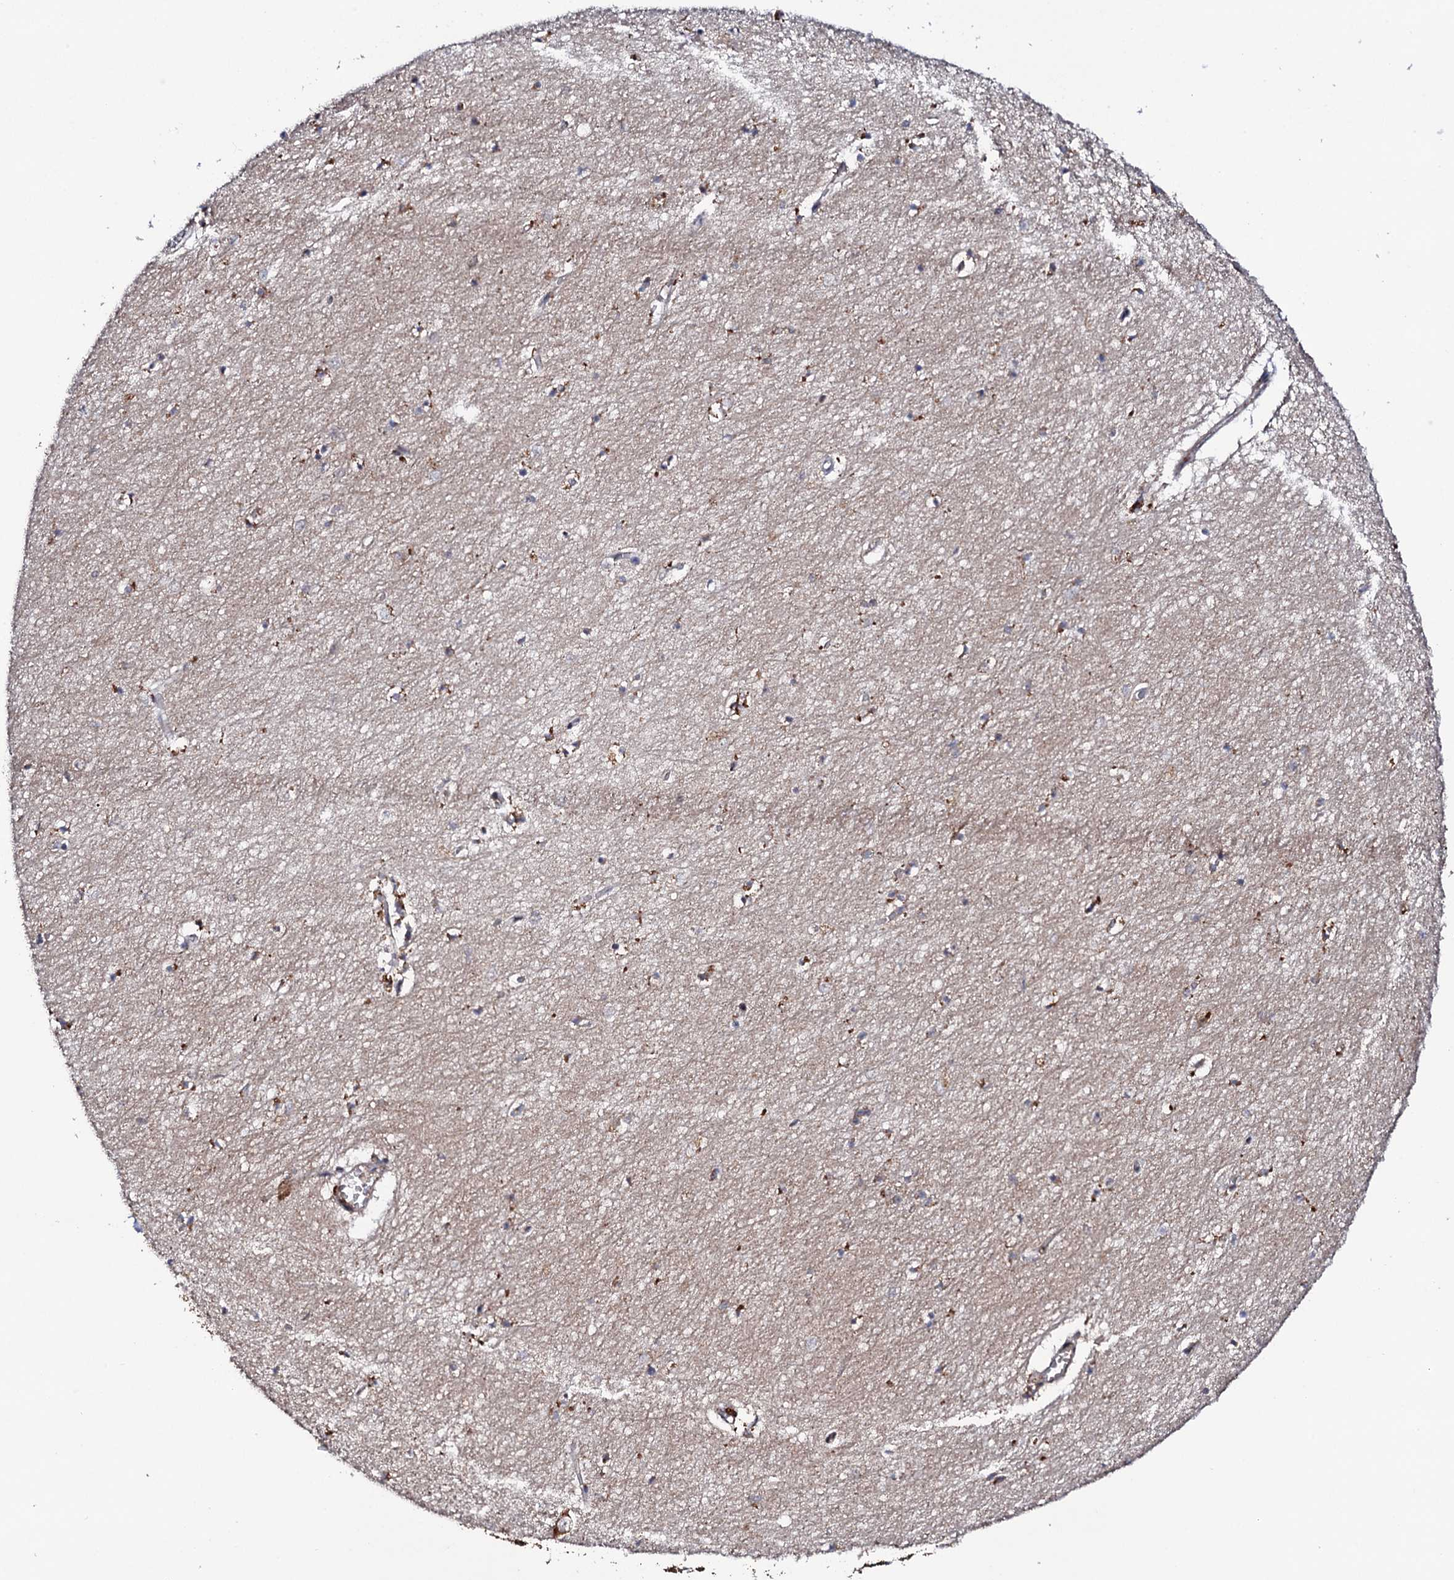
{"staining": {"intensity": "moderate", "quantity": "<25%", "location": "cytoplasmic/membranous"}, "tissue": "hippocampus", "cell_type": "Glial cells", "image_type": "normal", "snomed": [{"axis": "morphology", "description": "Normal tissue, NOS"}, {"axis": "topography", "description": "Hippocampus"}], "caption": "This is an image of IHC staining of benign hippocampus, which shows moderate staining in the cytoplasmic/membranous of glial cells.", "gene": "MTIF3", "patient": {"sex": "female", "age": 64}}